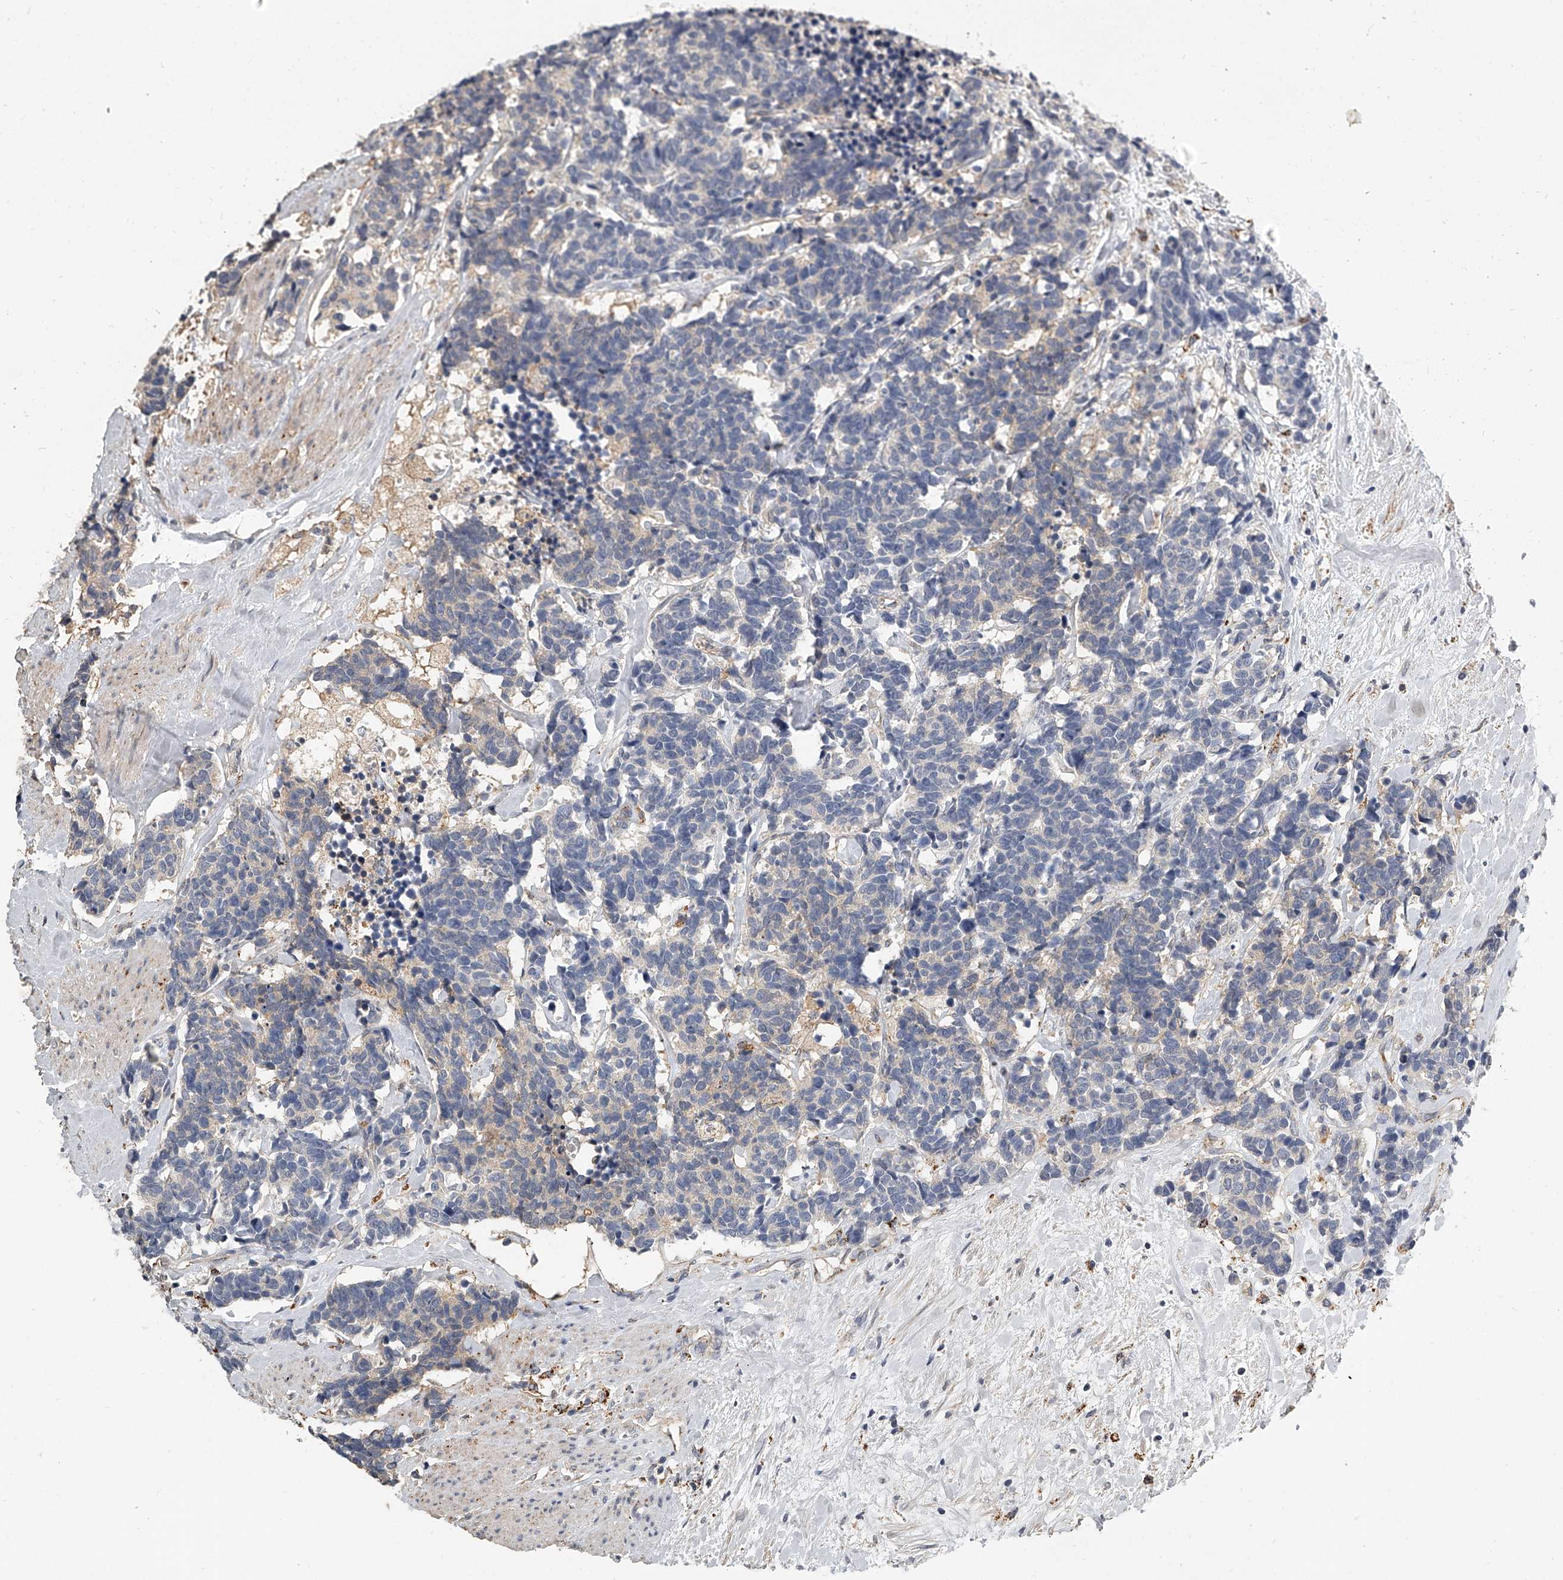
{"staining": {"intensity": "negative", "quantity": "none", "location": "none"}, "tissue": "carcinoid", "cell_type": "Tumor cells", "image_type": "cancer", "snomed": [{"axis": "morphology", "description": "Carcinoma, NOS"}, {"axis": "morphology", "description": "Carcinoid, malignant, NOS"}, {"axis": "topography", "description": "Urinary bladder"}], "caption": "DAB (3,3'-diaminobenzidine) immunohistochemical staining of human carcinoid exhibits no significant expression in tumor cells. (DAB (3,3'-diaminobenzidine) immunohistochemistry (IHC) with hematoxylin counter stain).", "gene": "KLHL7", "patient": {"sex": "male", "age": 57}}